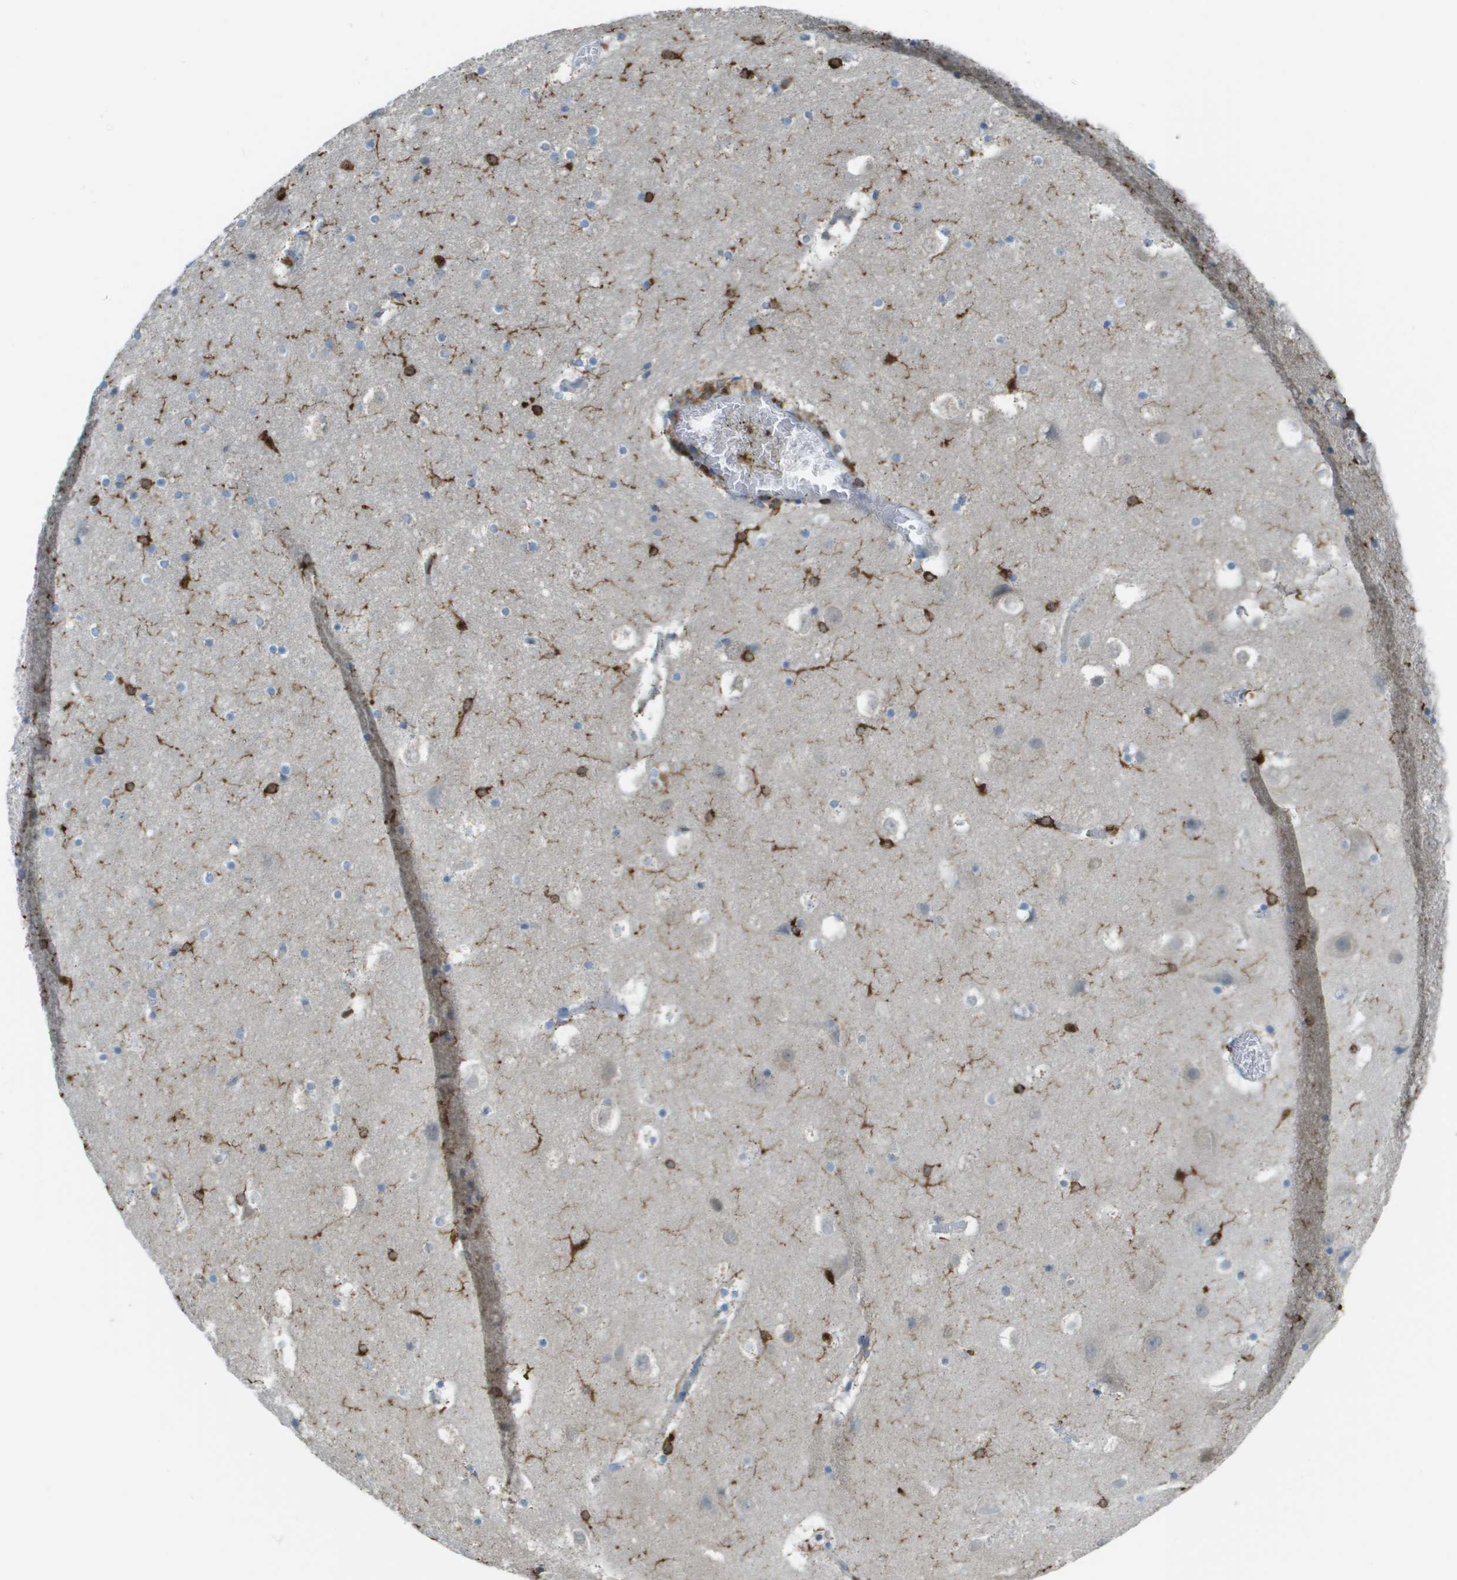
{"staining": {"intensity": "strong", "quantity": "<25%", "location": "cytoplasmic/membranous"}, "tissue": "hippocampus", "cell_type": "Glial cells", "image_type": "normal", "snomed": [{"axis": "morphology", "description": "Normal tissue, NOS"}, {"axis": "topography", "description": "Hippocampus"}], "caption": "Brown immunohistochemical staining in normal human hippocampus exhibits strong cytoplasmic/membranous positivity in about <25% of glial cells.", "gene": "APBB1IP", "patient": {"sex": "male", "age": 45}}